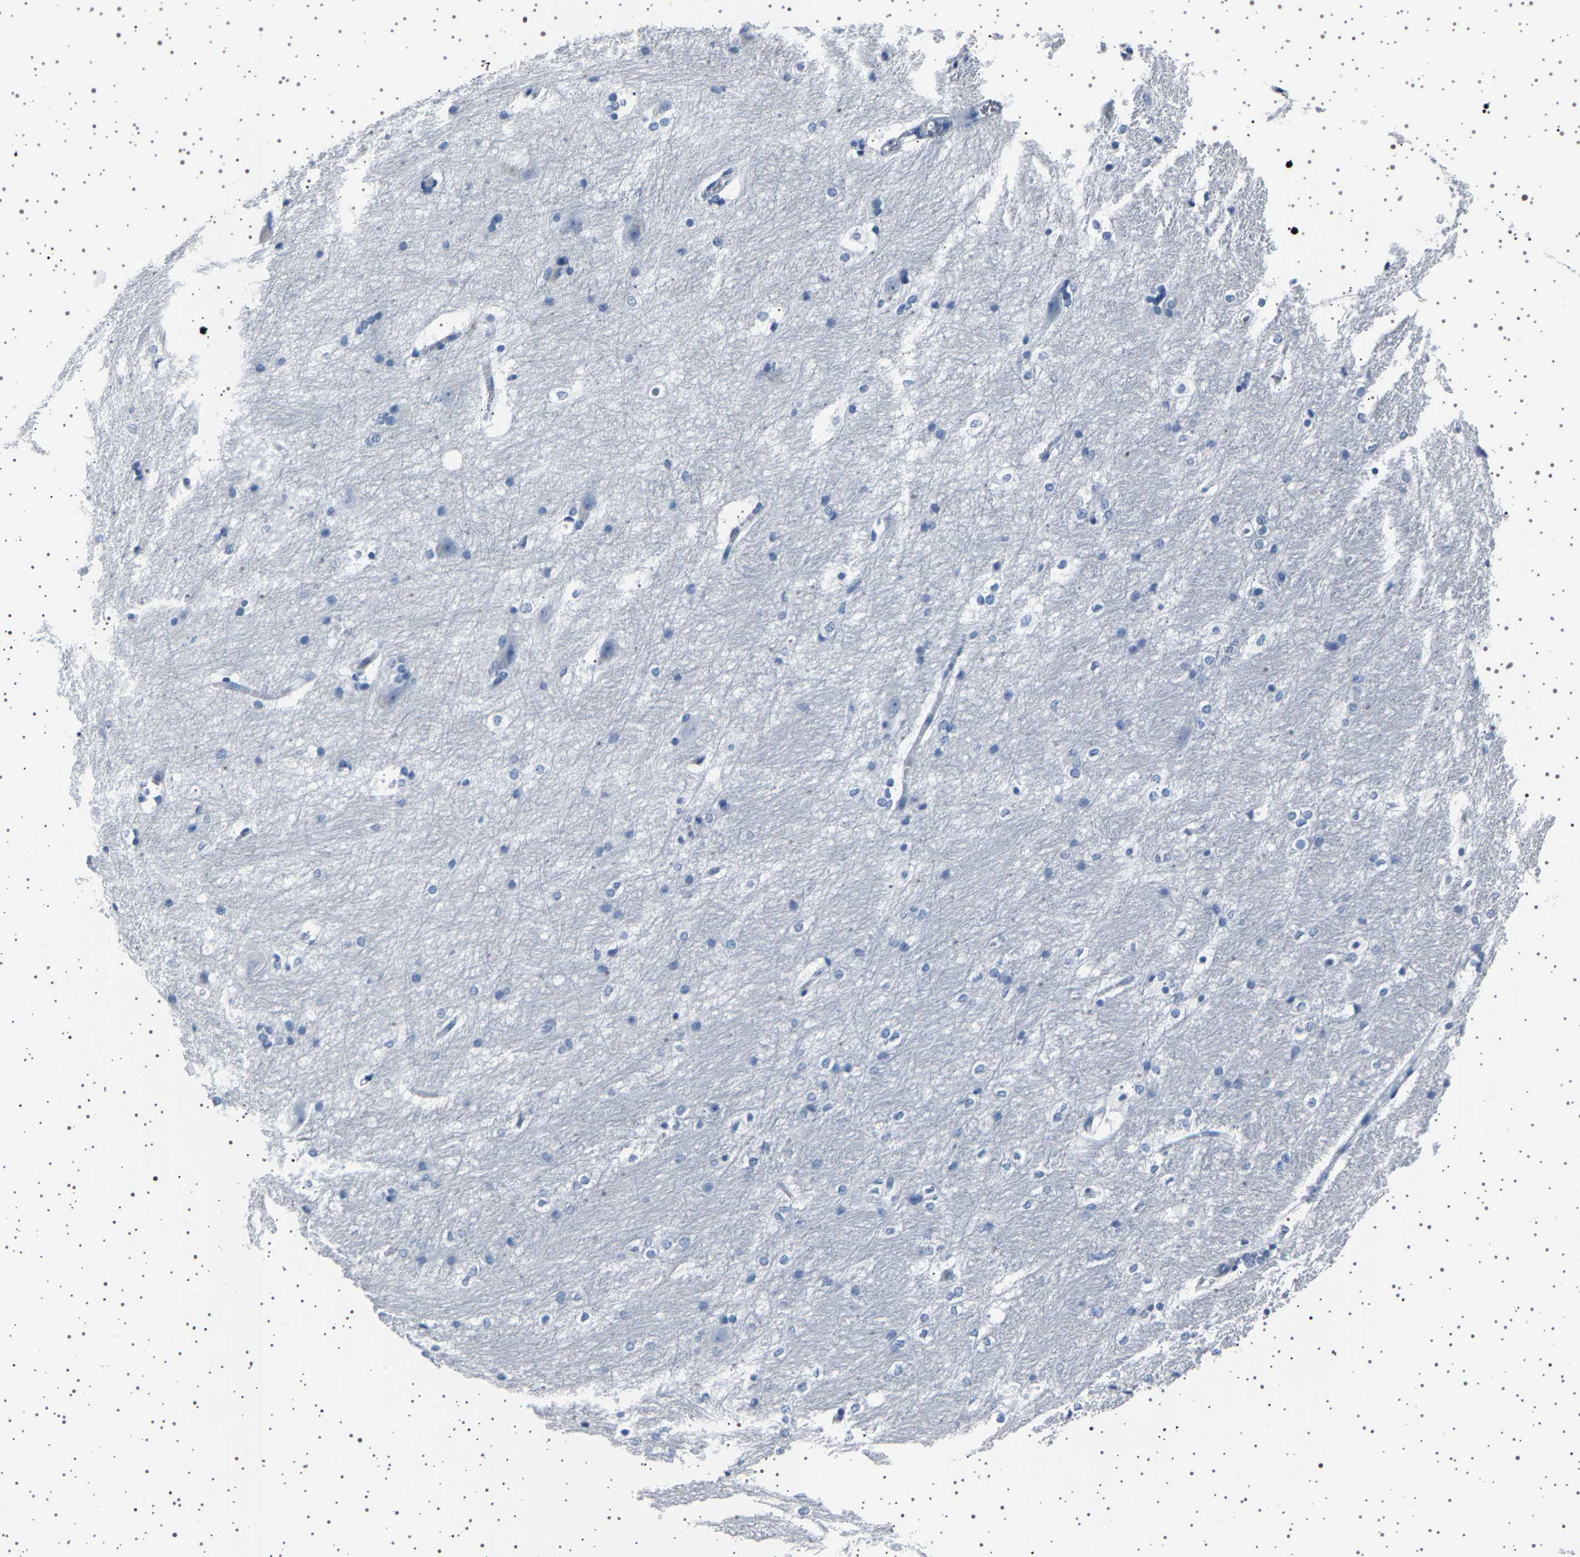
{"staining": {"intensity": "negative", "quantity": "none", "location": "none"}, "tissue": "hippocampus", "cell_type": "Glial cells", "image_type": "normal", "snomed": [{"axis": "morphology", "description": "Normal tissue, NOS"}, {"axis": "topography", "description": "Hippocampus"}], "caption": "DAB (3,3'-diaminobenzidine) immunohistochemical staining of normal hippocampus demonstrates no significant positivity in glial cells. The staining is performed using DAB (3,3'-diaminobenzidine) brown chromogen with nuclei counter-stained in using hematoxylin.", "gene": "TFF3", "patient": {"sex": "female", "age": 19}}